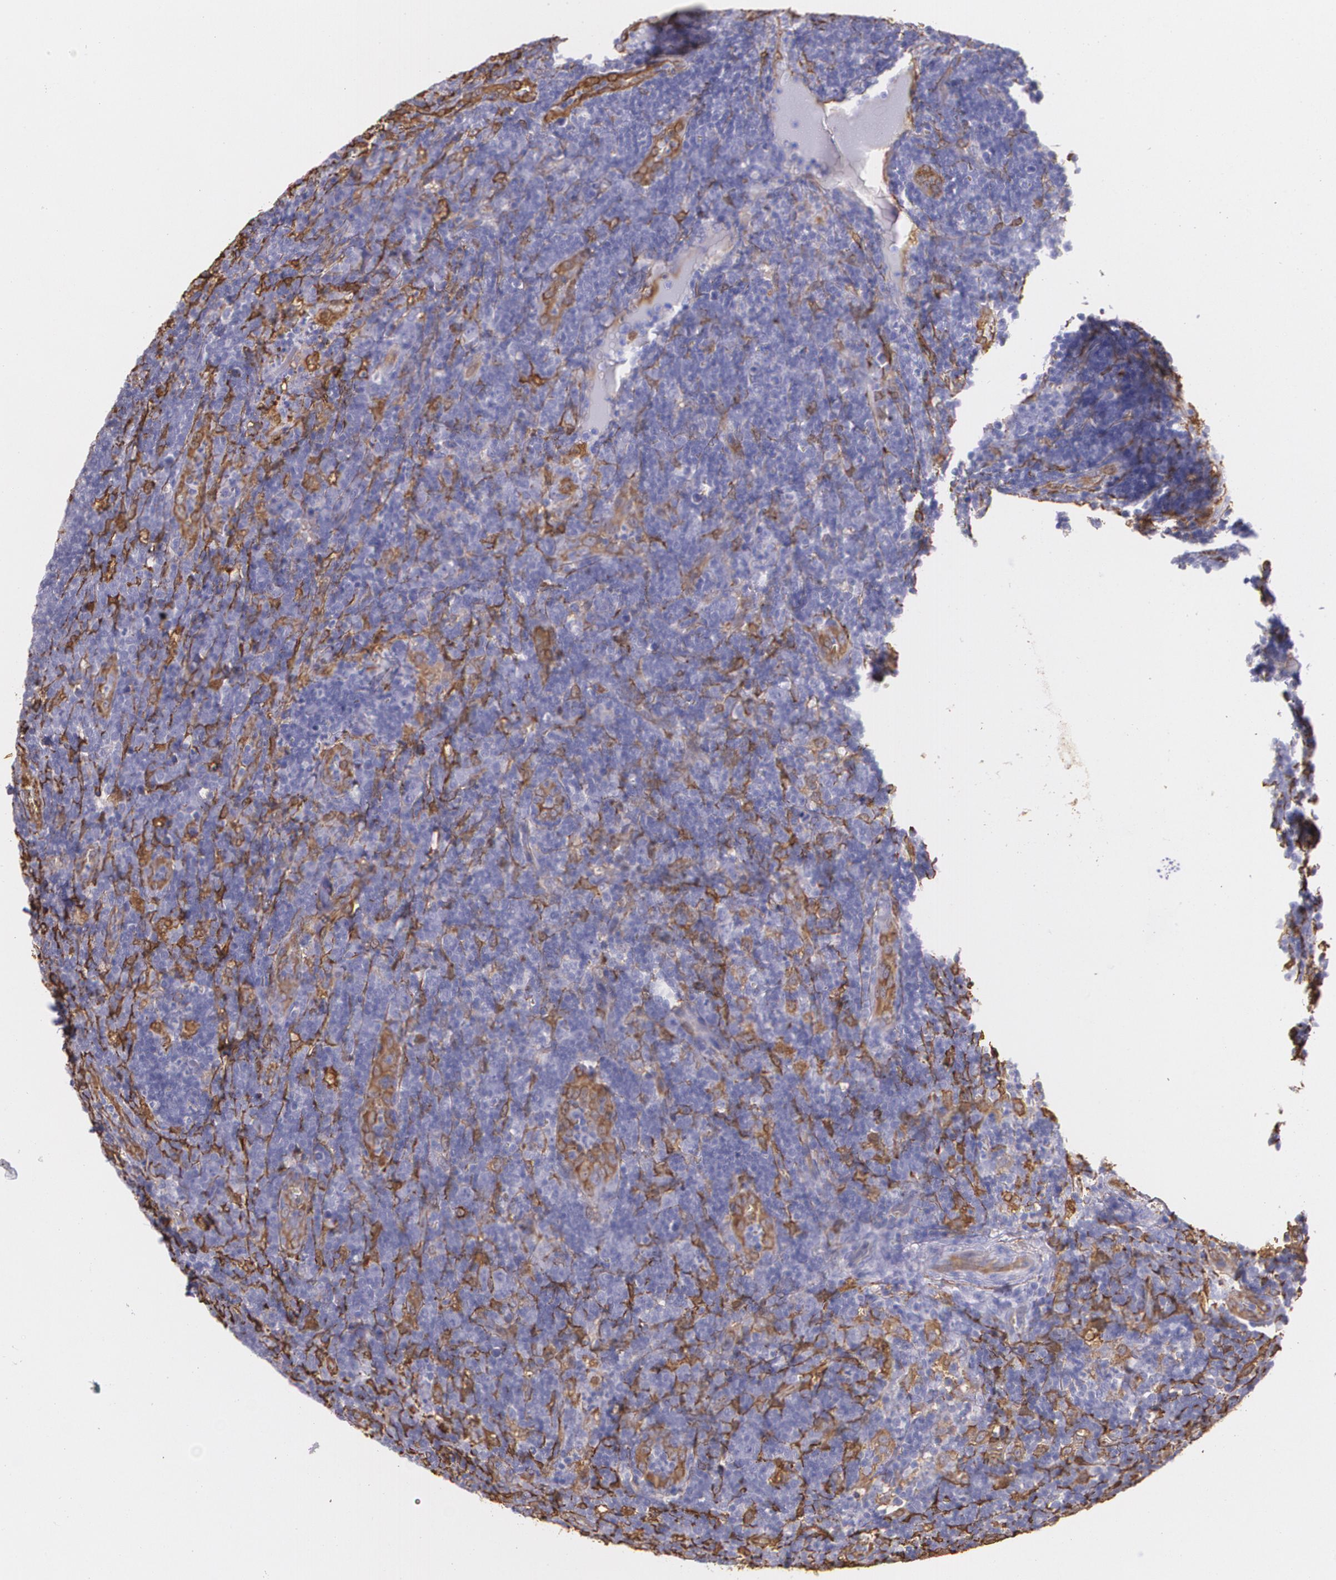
{"staining": {"intensity": "negative", "quantity": "none", "location": "none"}, "tissue": "lymph node", "cell_type": "Non-germinal center cells", "image_type": "normal", "snomed": [{"axis": "morphology", "description": "Normal tissue, NOS"}, {"axis": "morphology", "description": "Inflammation, NOS"}, {"axis": "topography", "description": "Lymph node"}, {"axis": "topography", "description": "Salivary gland"}], "caption": "Image shows no protein positivity in non-germinal center cells of normal lymph node.", "gene": "MMP2", "patient": {"sex": "male", "age": 3}}